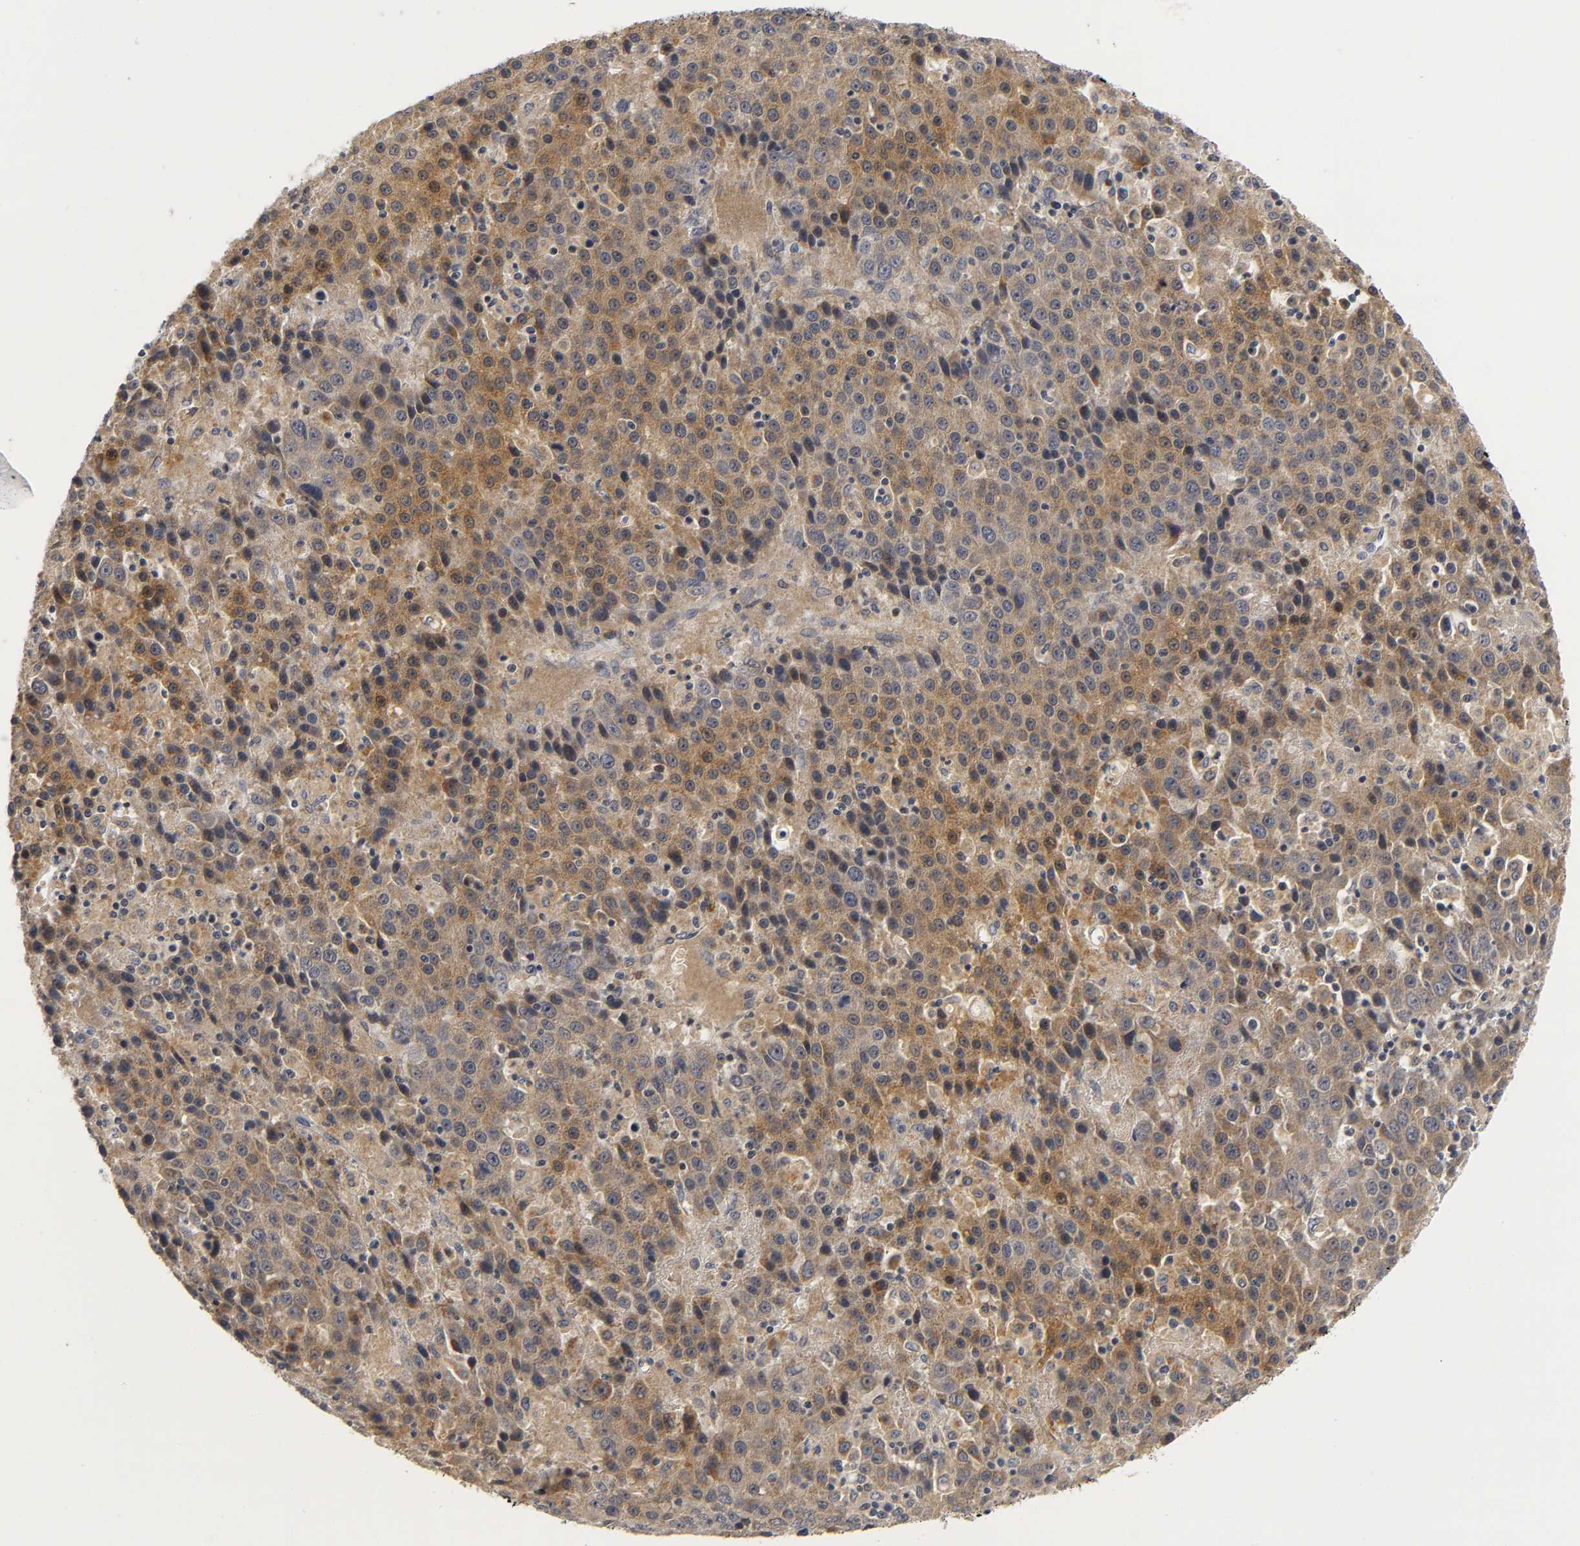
{"staining": {"intensity": "moderate", "quantity": ">75%", "location": "cytoplasmic/membranous"}, "tissue": "liver cancer", "cell_type": "Tumor cells", "image_type": "cancer", "snomed": [{"axis": "morphology", "description": "Carcinoma, Hepatocellular, NOS"}, {"axis": "topography", "description": "Liver"}], "caption": "Human liver cancer (hepatocellular carcinoma) stained with a protein marker reveals moderate staining in tumor cells.", "gene": "NRP1", "patient": {"sex": "female", "age": 53}}